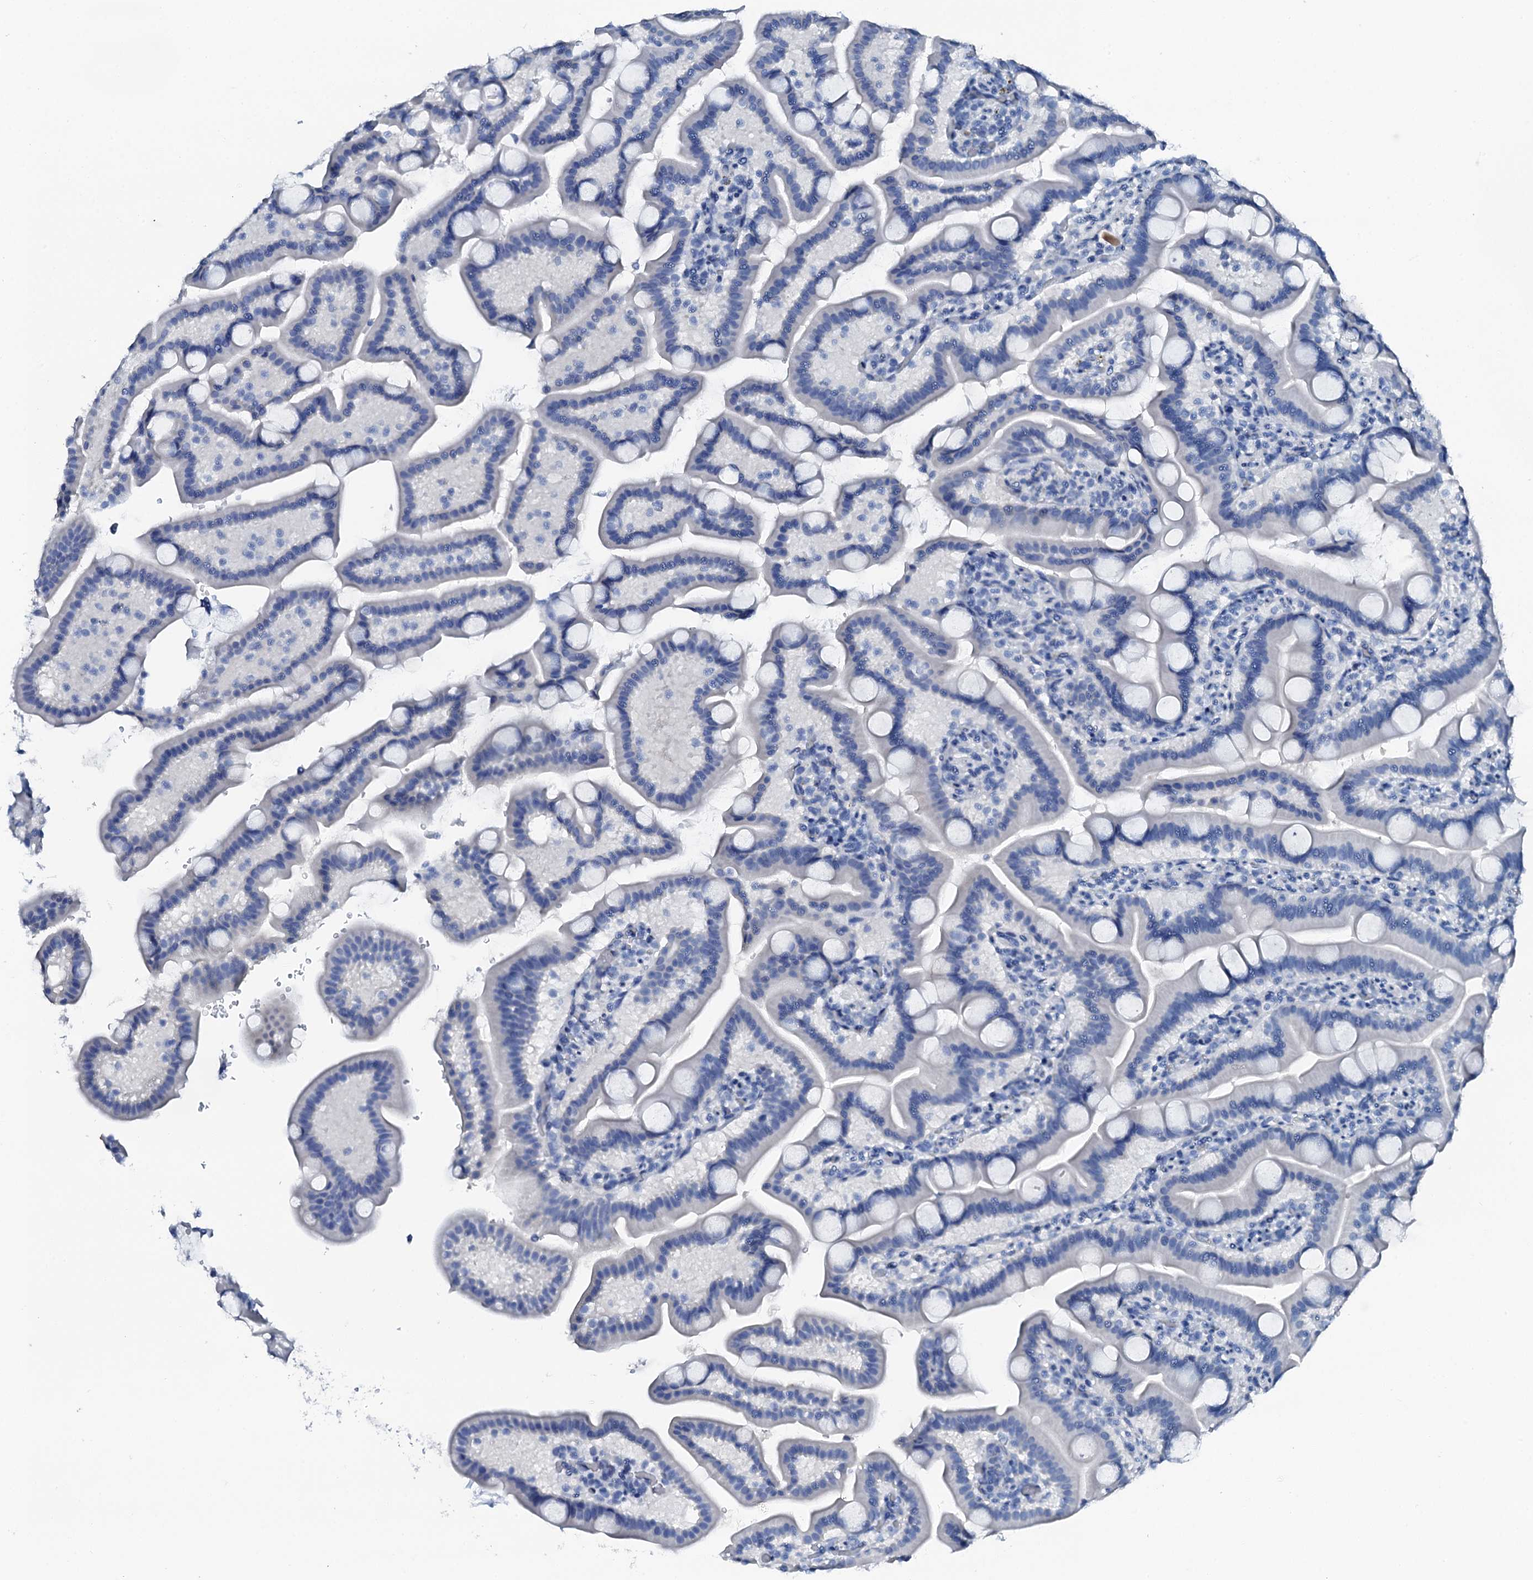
{"staining": {"intensity": "negative", "quantity": "none", "location": "none"}, "tissue": "duodenum", "cell_type": "Glandular cells", "image_type": "normal", "snomed": [{"axis": "morphology", "description": "Normal tissue, NOS"}, {"axis": "topography", "description": "Duodenum"}], "caption": "Human duodenum stained for a protein using IHC reveals no expression in glandular cells.", "gene": "PTH", "patient": {"sex": "male", "age": 55}}